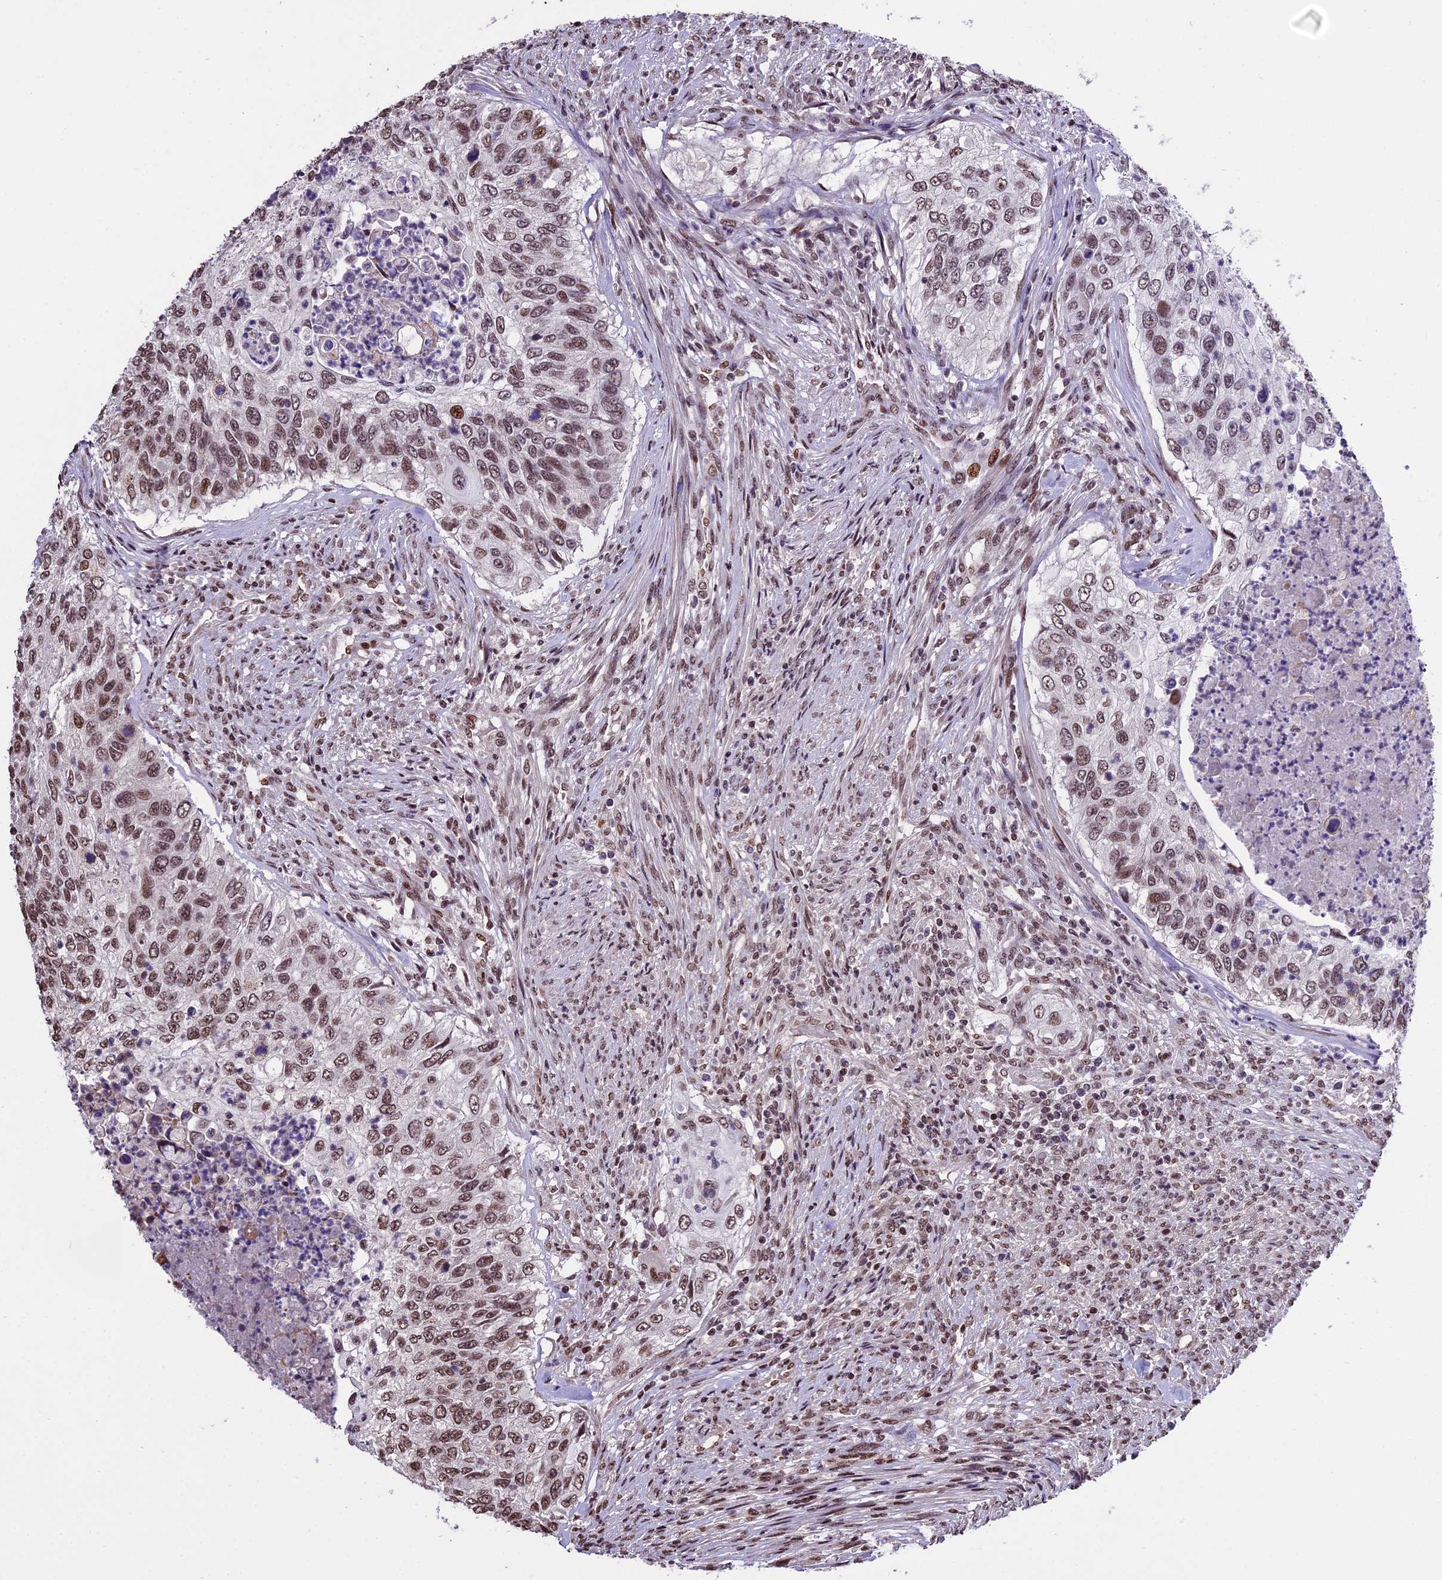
{"staining": {"intensity": "moderate", "quantity": ">75%", "location": "nuclear"}, "tissue": "urothelial cancer", "cell_type": "Tumor cells", "image_type": "cancer", "snomed": [{"axis": "morphology", "description": "Urothelial carcinoma, High grade"}, {"axis": "topography", "description": "Urinary bladder"}], "caption": "Moderate nuclear positivity is appreciated in approximately >75% of tumor cells in urothelial carcinoma (high-grade).", "gene": "POLR3E", "patient": {"sex": "female", "age": 60}}